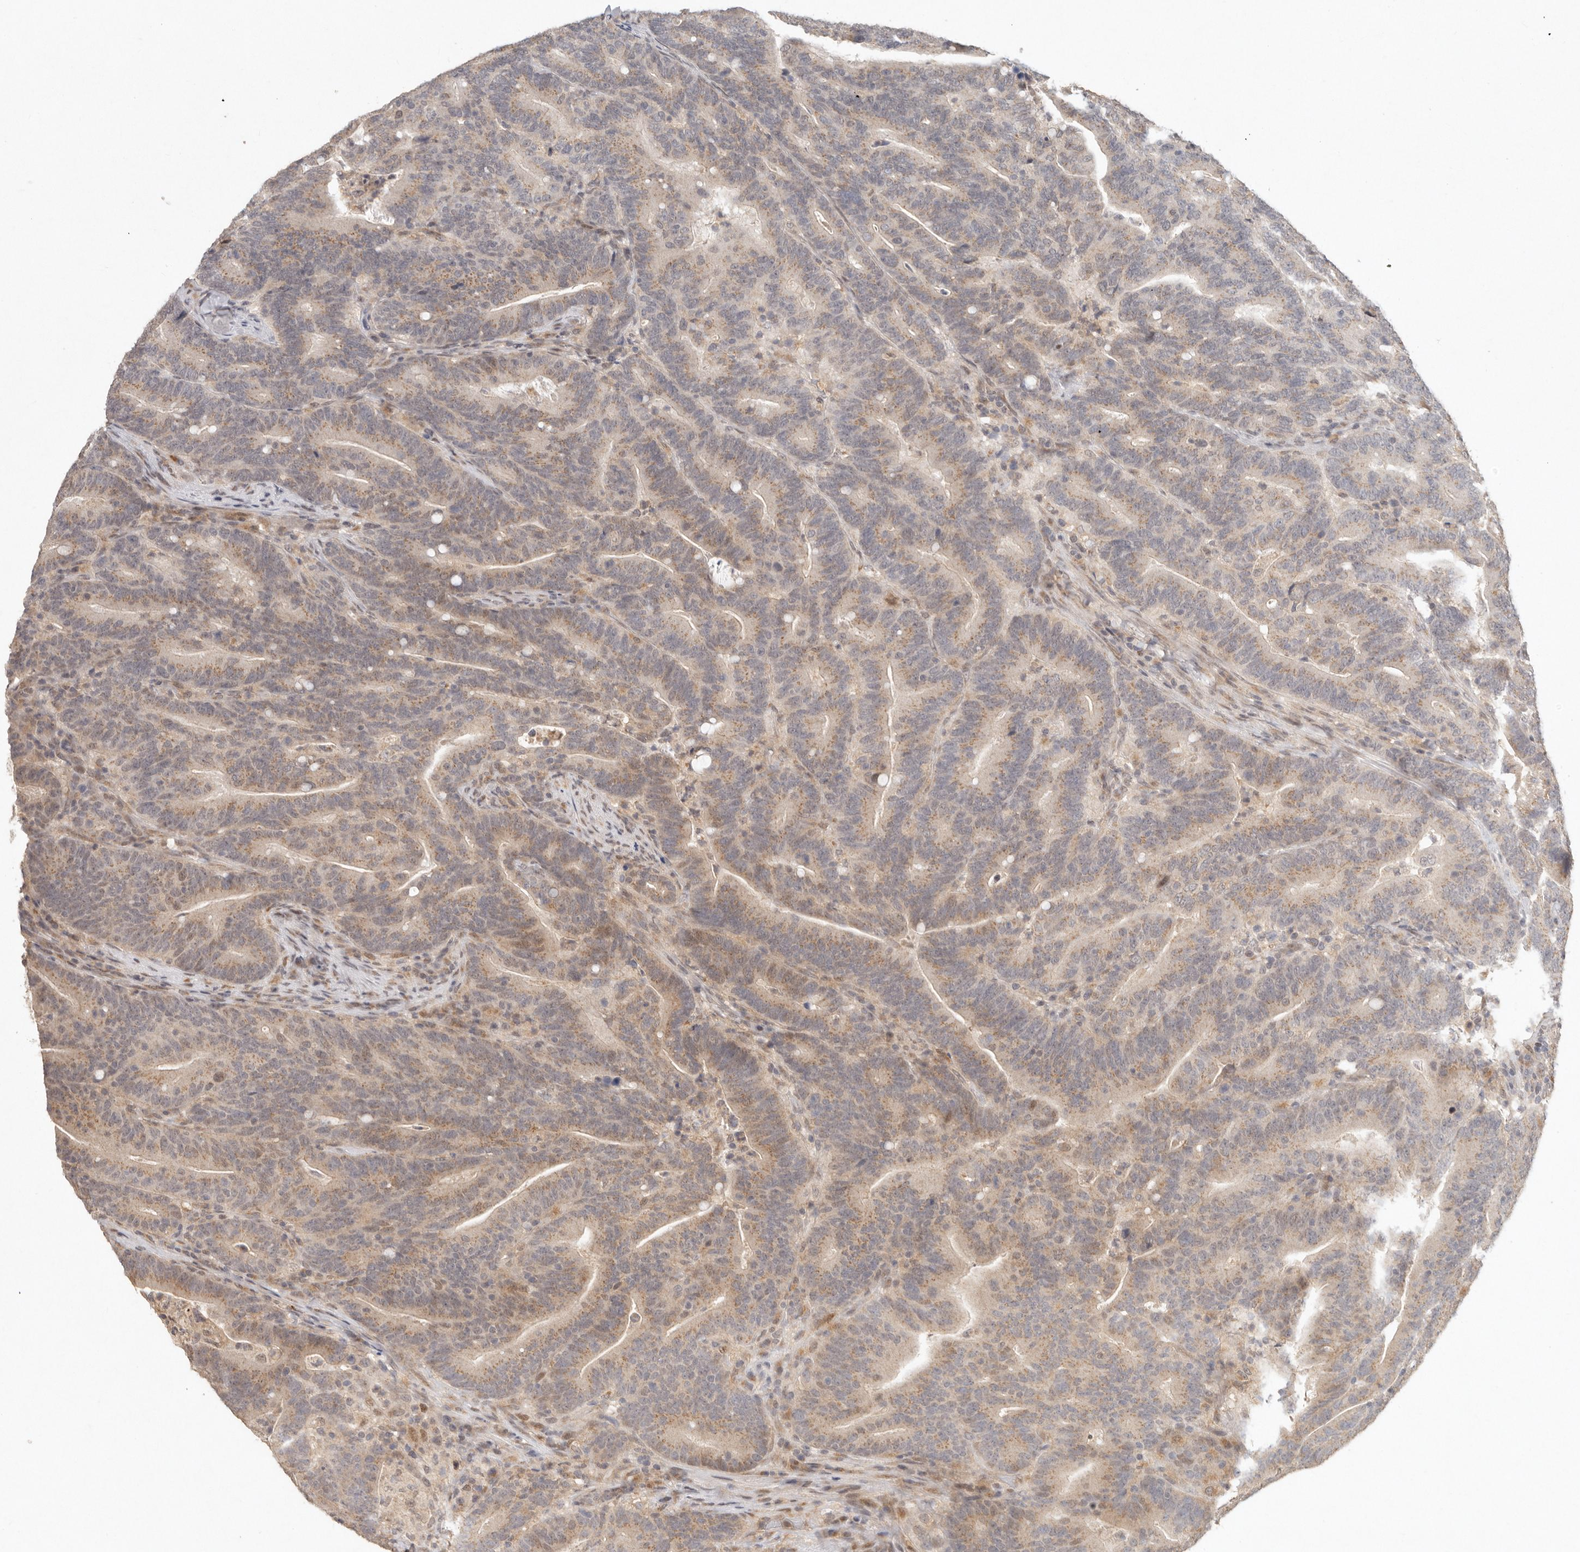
{"staining": {"intensity": "moderate", "quantity": ">75%", "location": "cytoplasmic/membranous"}, "tissue": "colorectal cancer", "cell_type": "Tumor cells", "image_type": "cancer", "snomed": [{"axis": "morphology", "description": "Adenocarcinoma, NOS"}, {"axis": "topography", "description": "Colon"}], "caption": "Protein staining of colorectal cancer tissue reveals moderate cytoplasmic/membranous staining in about >75% of tumor cells. The staining is performed using DAB brown chromogen to label protein expression. The nuclei are counter-stained blue using hematoxylin.", "gene": "LRRC75A", "patient": {"sex": "female", "age": 66}}